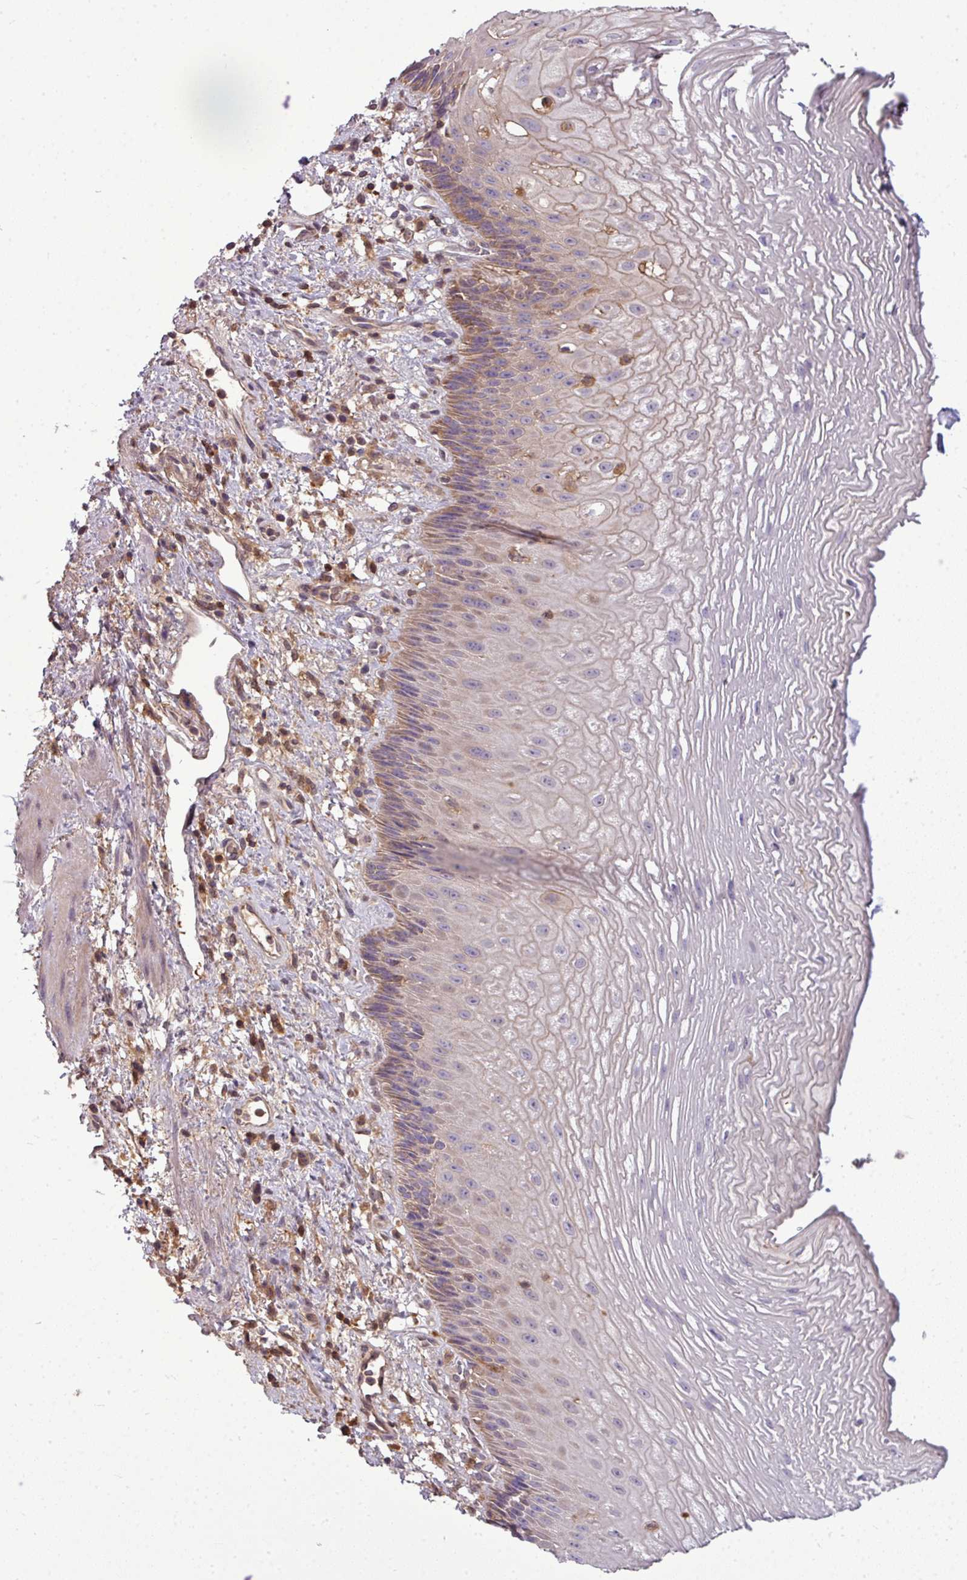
{"staining": {"intensity": "moderate", "quantity": "25%-75%", "location": "cytoplasmic/membranous"}, "tissue": "esophagus", "cell_type": "Squamous epithelial cells", "image_type": "normal", "snomed": [{"axis": "morphology", "description": "Normal tissue, NOS"}, {"axis": "topography", "description": "Esophagus"}], "caption": "Esophagus stained with immunohistochemistry shows moderate cytoplasmic/membranous expression in about 25%-75% of squamous epithelial cells.", "gene": "STAT5A", "patient": {"sex": "male", "age": 60}}